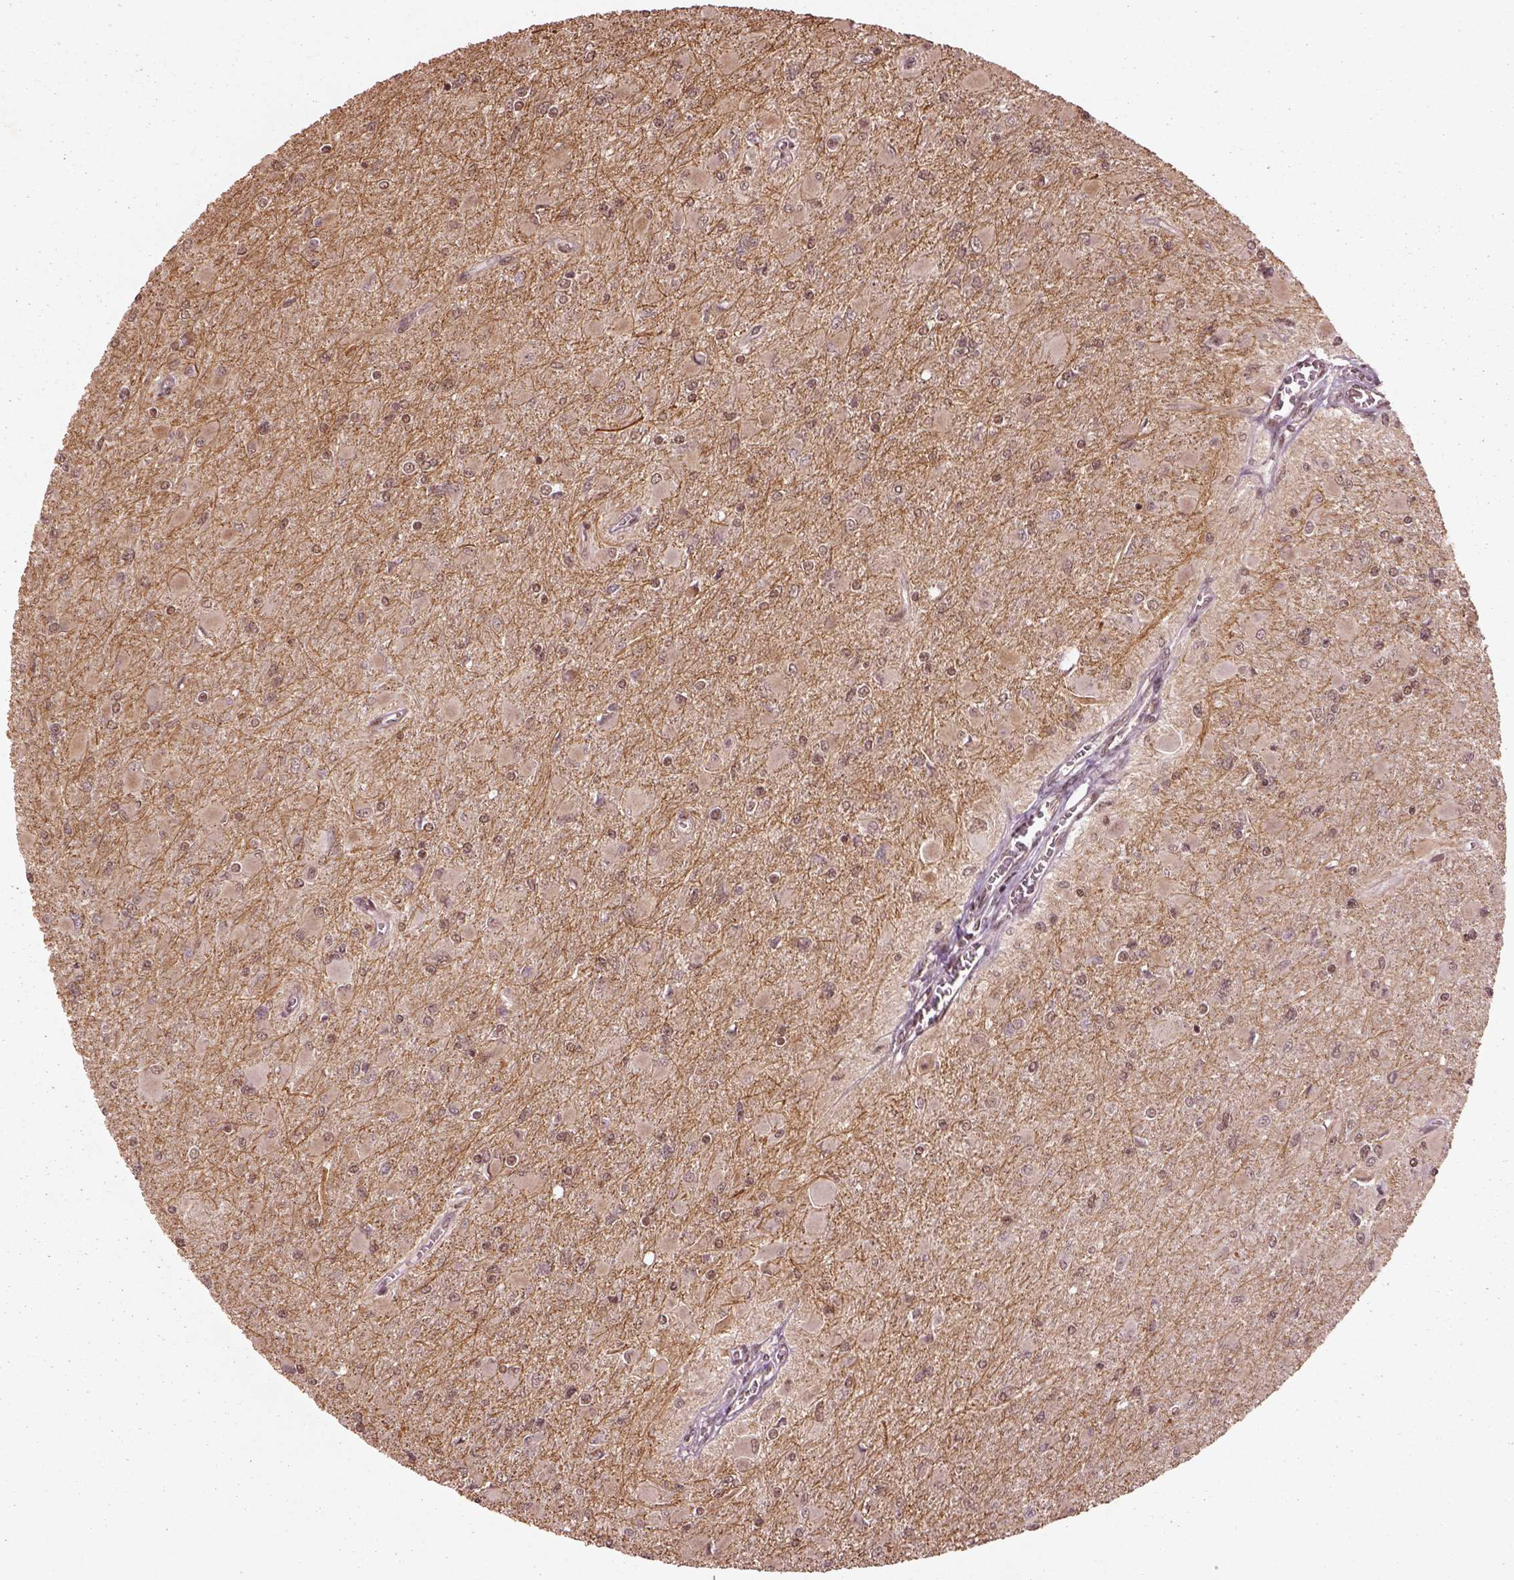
{"staining": {"intensity": "weak", "quantity": ">75%", "location": "nuclear"}, "tissue": "glioma", "cell_type": "Tumor cells", "image_type": "cancer", "snomed": [{"axis": "morphology", "description": "Glioma, malignant, High grade"}, {"axis": "topography", "description": "Cerebral cortex"}], "caption": "Tumor cells demonstrate weak nuclear staining in about >75% of cells in malignant high-grade glioma.", "gene": "BRD9", "patient": {"sex": "female", "age": 36}}